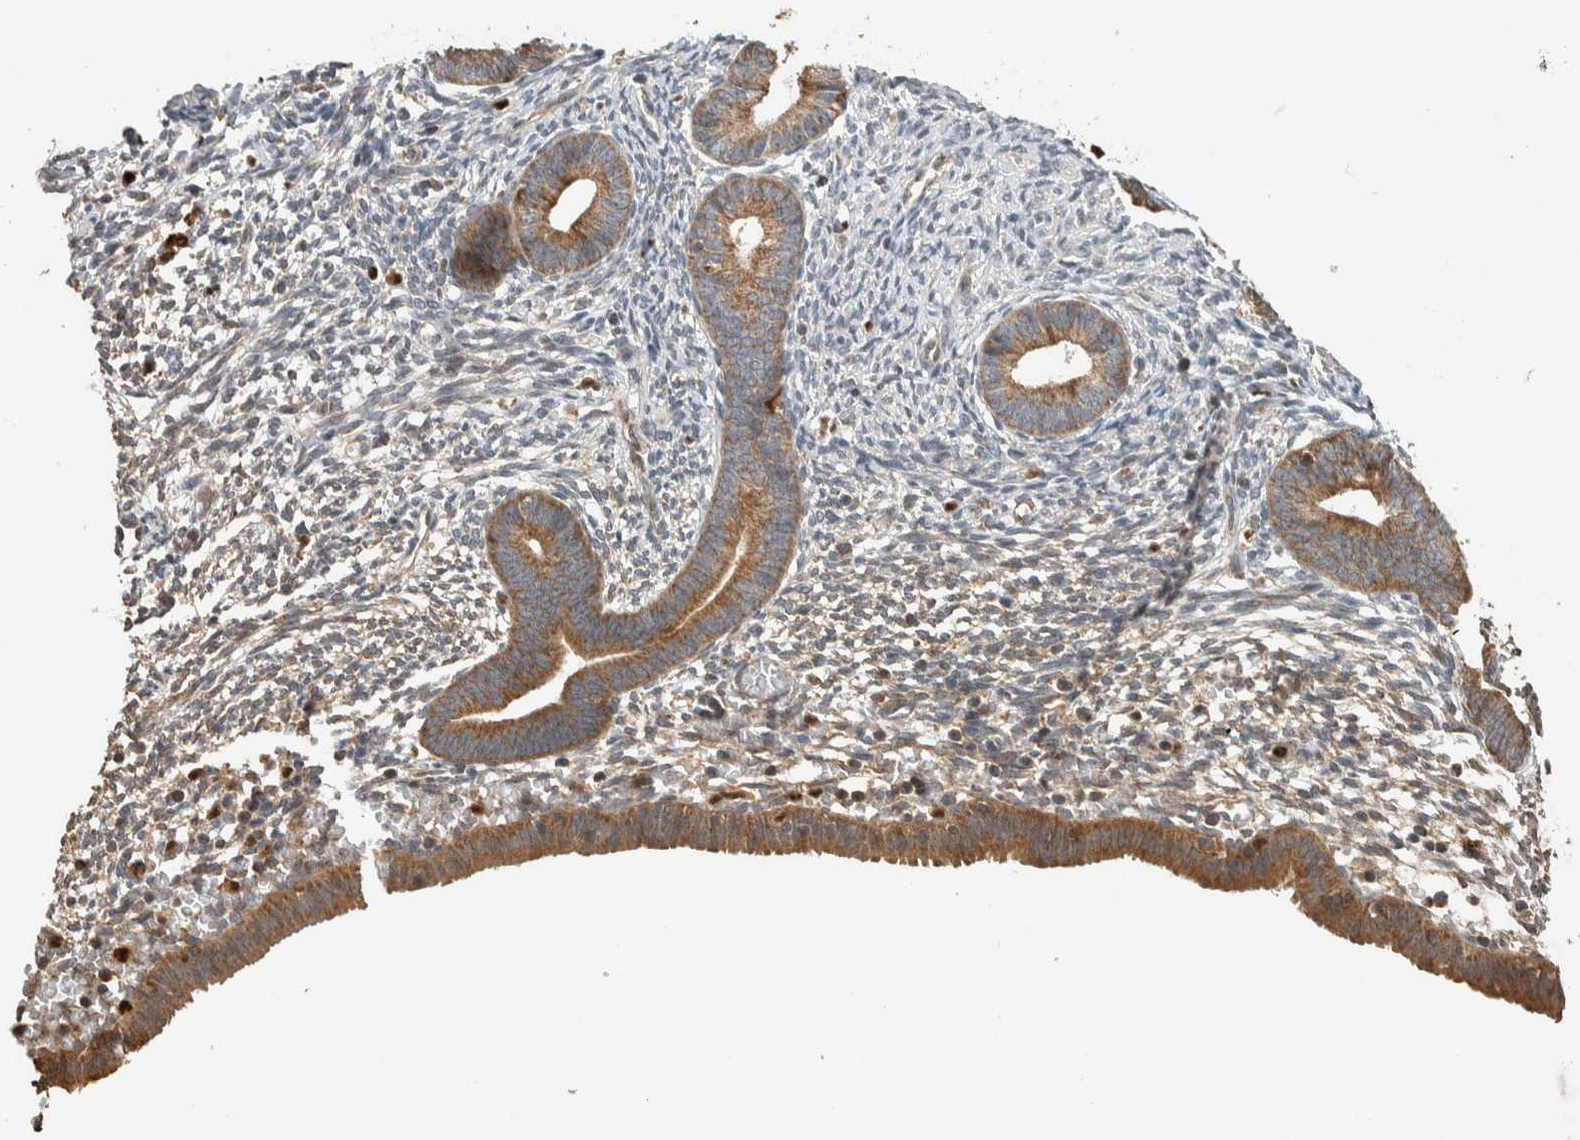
{"staining": {"intensity": "weak", "quantity": ">75%", "location": "cytoplasmic/membranous"}, "tissue": "endometrium", "cell_type": "Cells in endometrial stroma", "image_type": "normal", "snomed": [{"axis": "morphology", "description": "Normal tissue, NOS"}, {"axis": "morphology", "description": "Atrophy, NOS"}, {"axis": "topography", "description": "Uterus"}, {"axis": "topography", "description": "Endometrium"}], "caption": "Cells in endometrial stroma reveal weak cytoplasmic/membranous expression in approximately >75% of cells in normal endometrium. (DAB (3,3'-diaminobenzidine) IHC with brightfield microscopy, high magnification).", "gene": "VPS53", "patient": {"sex": "female", "age": 68}}